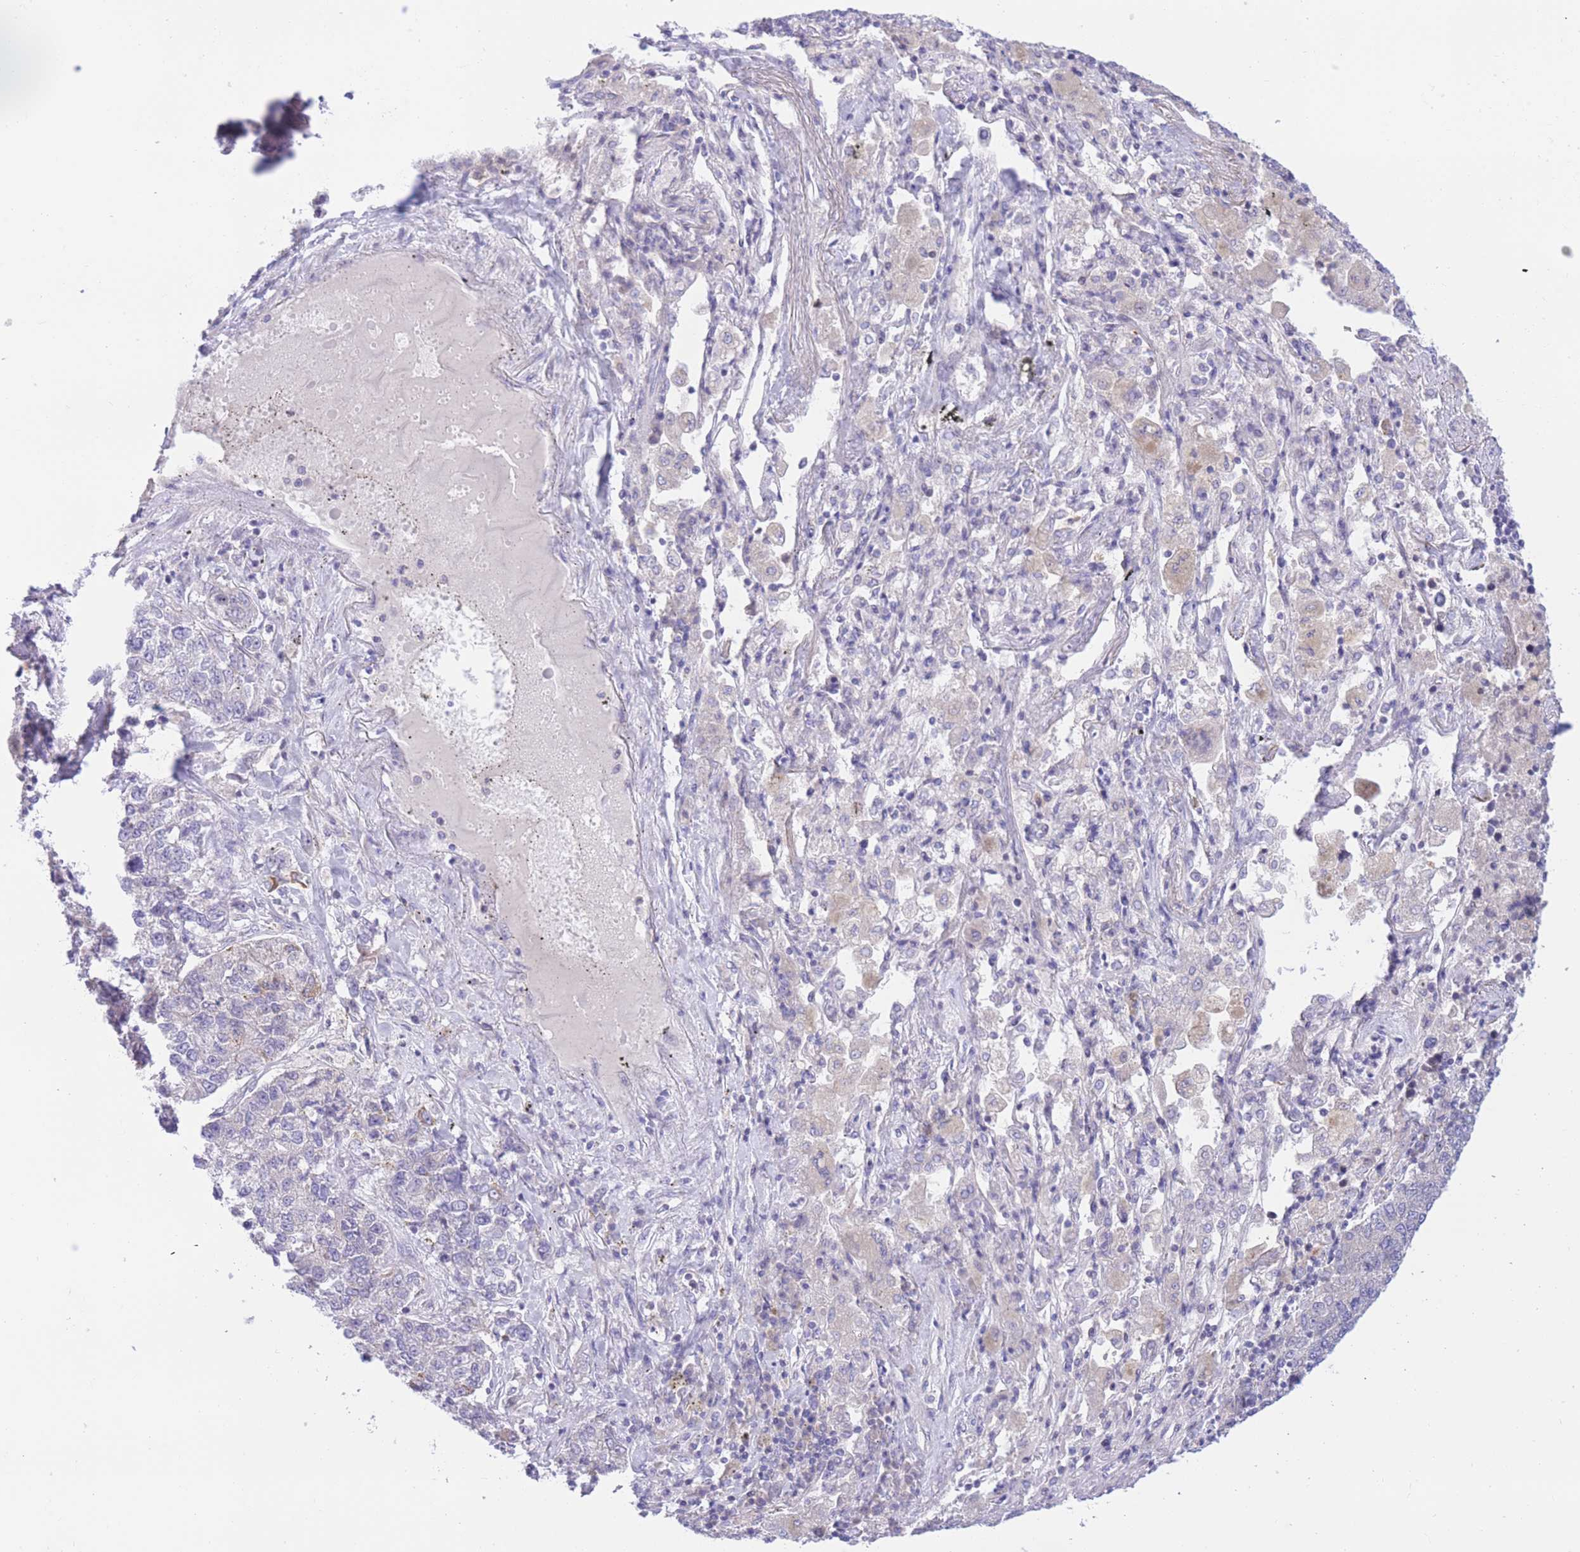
{"staining": {"intensity": "weak", "quantity": "<25%", "location": "cytoplasmic/membranous"}, "tissue": "lung cancer", "cell_type": "Tumor cells", "image_type": "cancer", "snomed": [{"axis": "morphology", "description": "Adenocarcinoma, NOS"}, {"axis": "topography", "description": "Lung"}], "caption": "Immunohistochemistry photomicrograph of human lung adenocarcinoma stained for a protein (brown), which exhibits no positivity in tumor cells. Brightfield microscopy of immunohistochemistry (IHC) stained with DAB (brown) and hematoxylin (blue), captured at high magnification.", "gene": "RPL39L", "patient": {"sex": "male", "age": 49}}